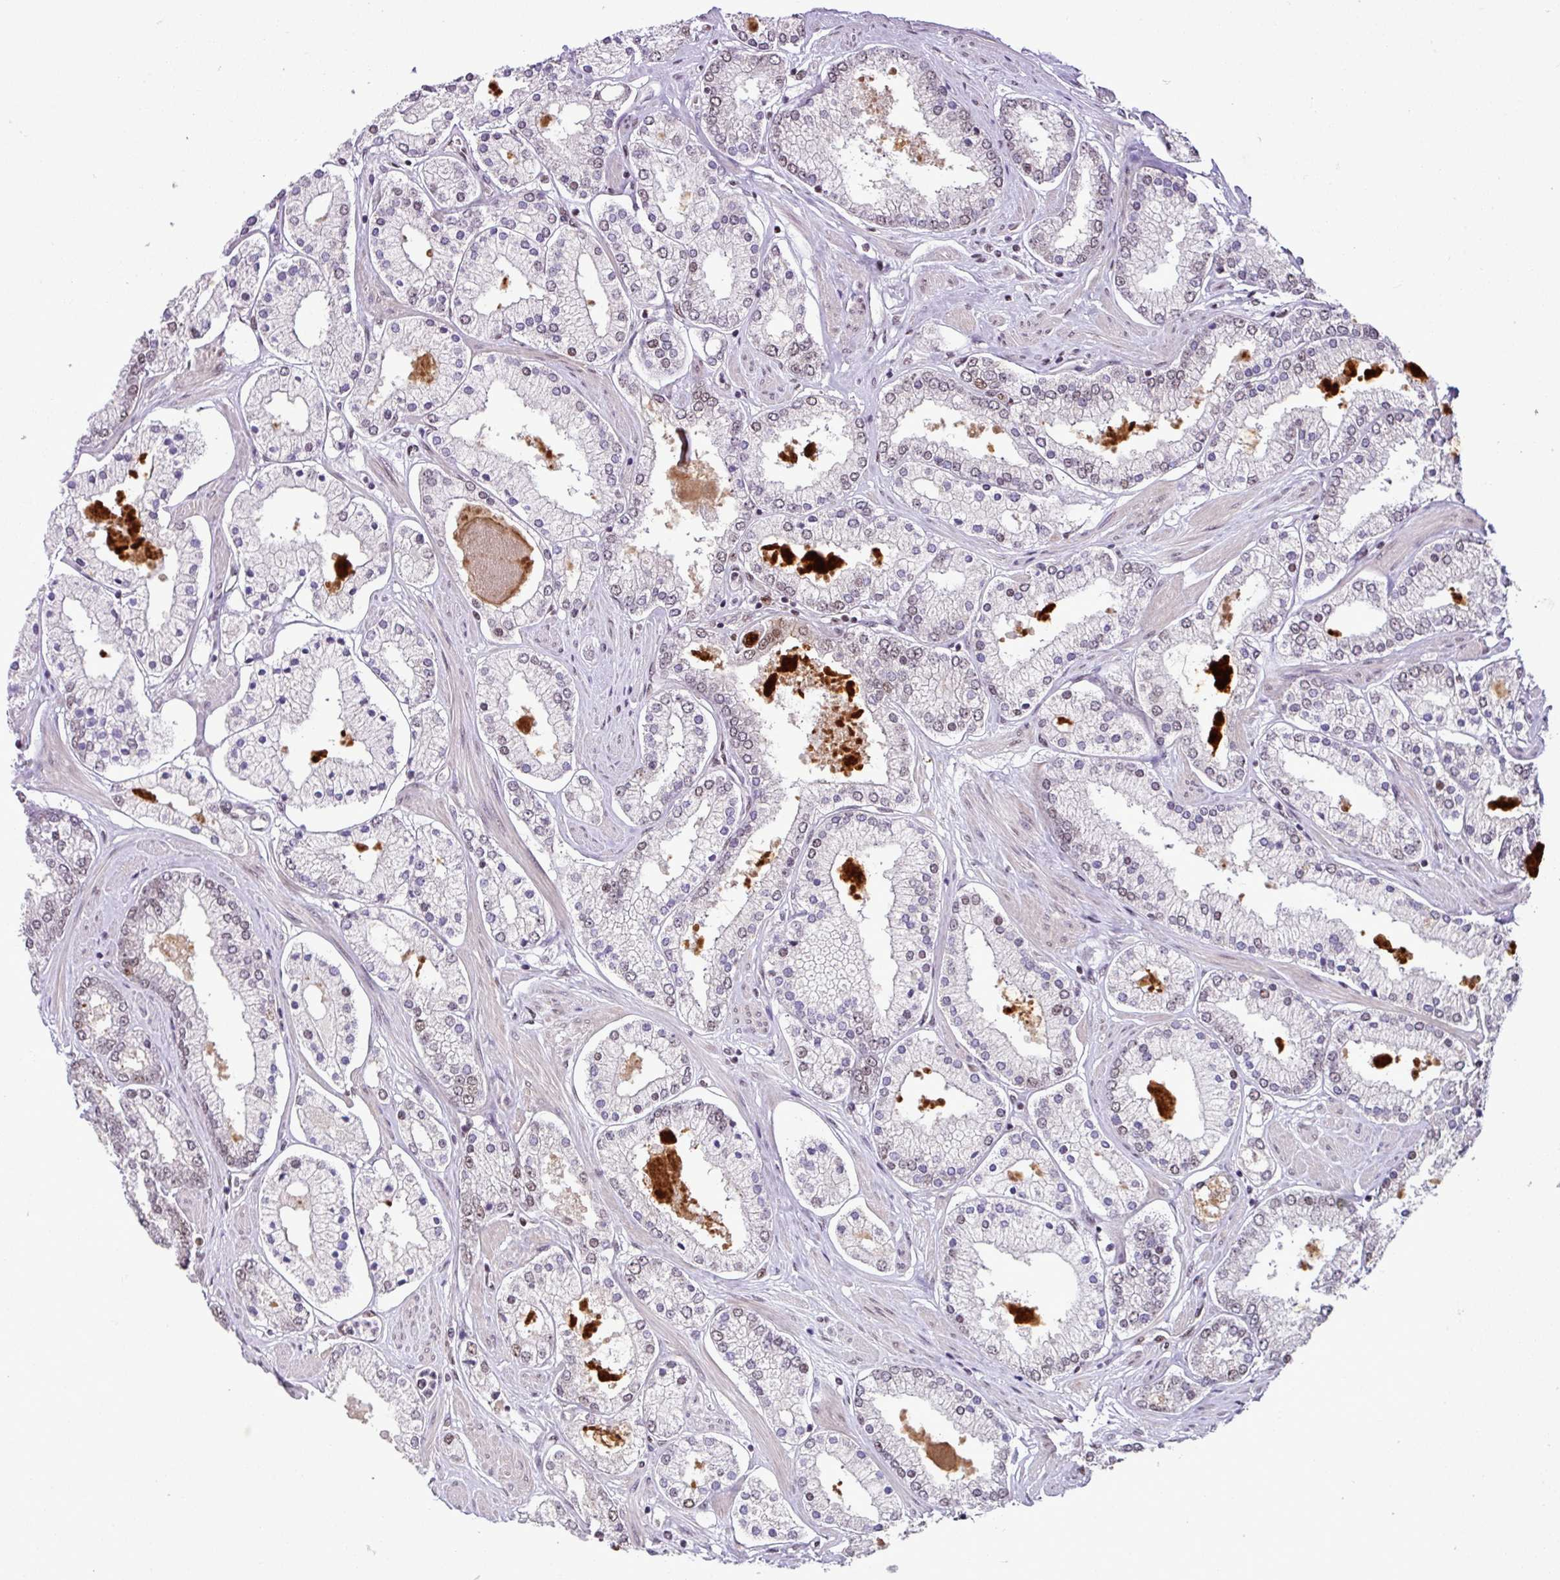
{"staining": {"intensity": "moderate", "quantity": "<25%", "location": "nuclear"}, "tissue": "prostate cancer", "cell_type": "Tumor cells", "image_type": "cancer", "snomed": [{"axis": "morphology", "description": "Adenocarcinoma, Low grade"}, {"axis": "topography", "description": "Prostate"}], "caption": "Immunohistochemical staining of human prostate cancer (low-grade adenocarcinoma) displays low levels of moderate nuclear protein positivity in about <25% of tumor cells.", "gene": "PGAP4", "patient": {"sex": "male", "age": 42}}